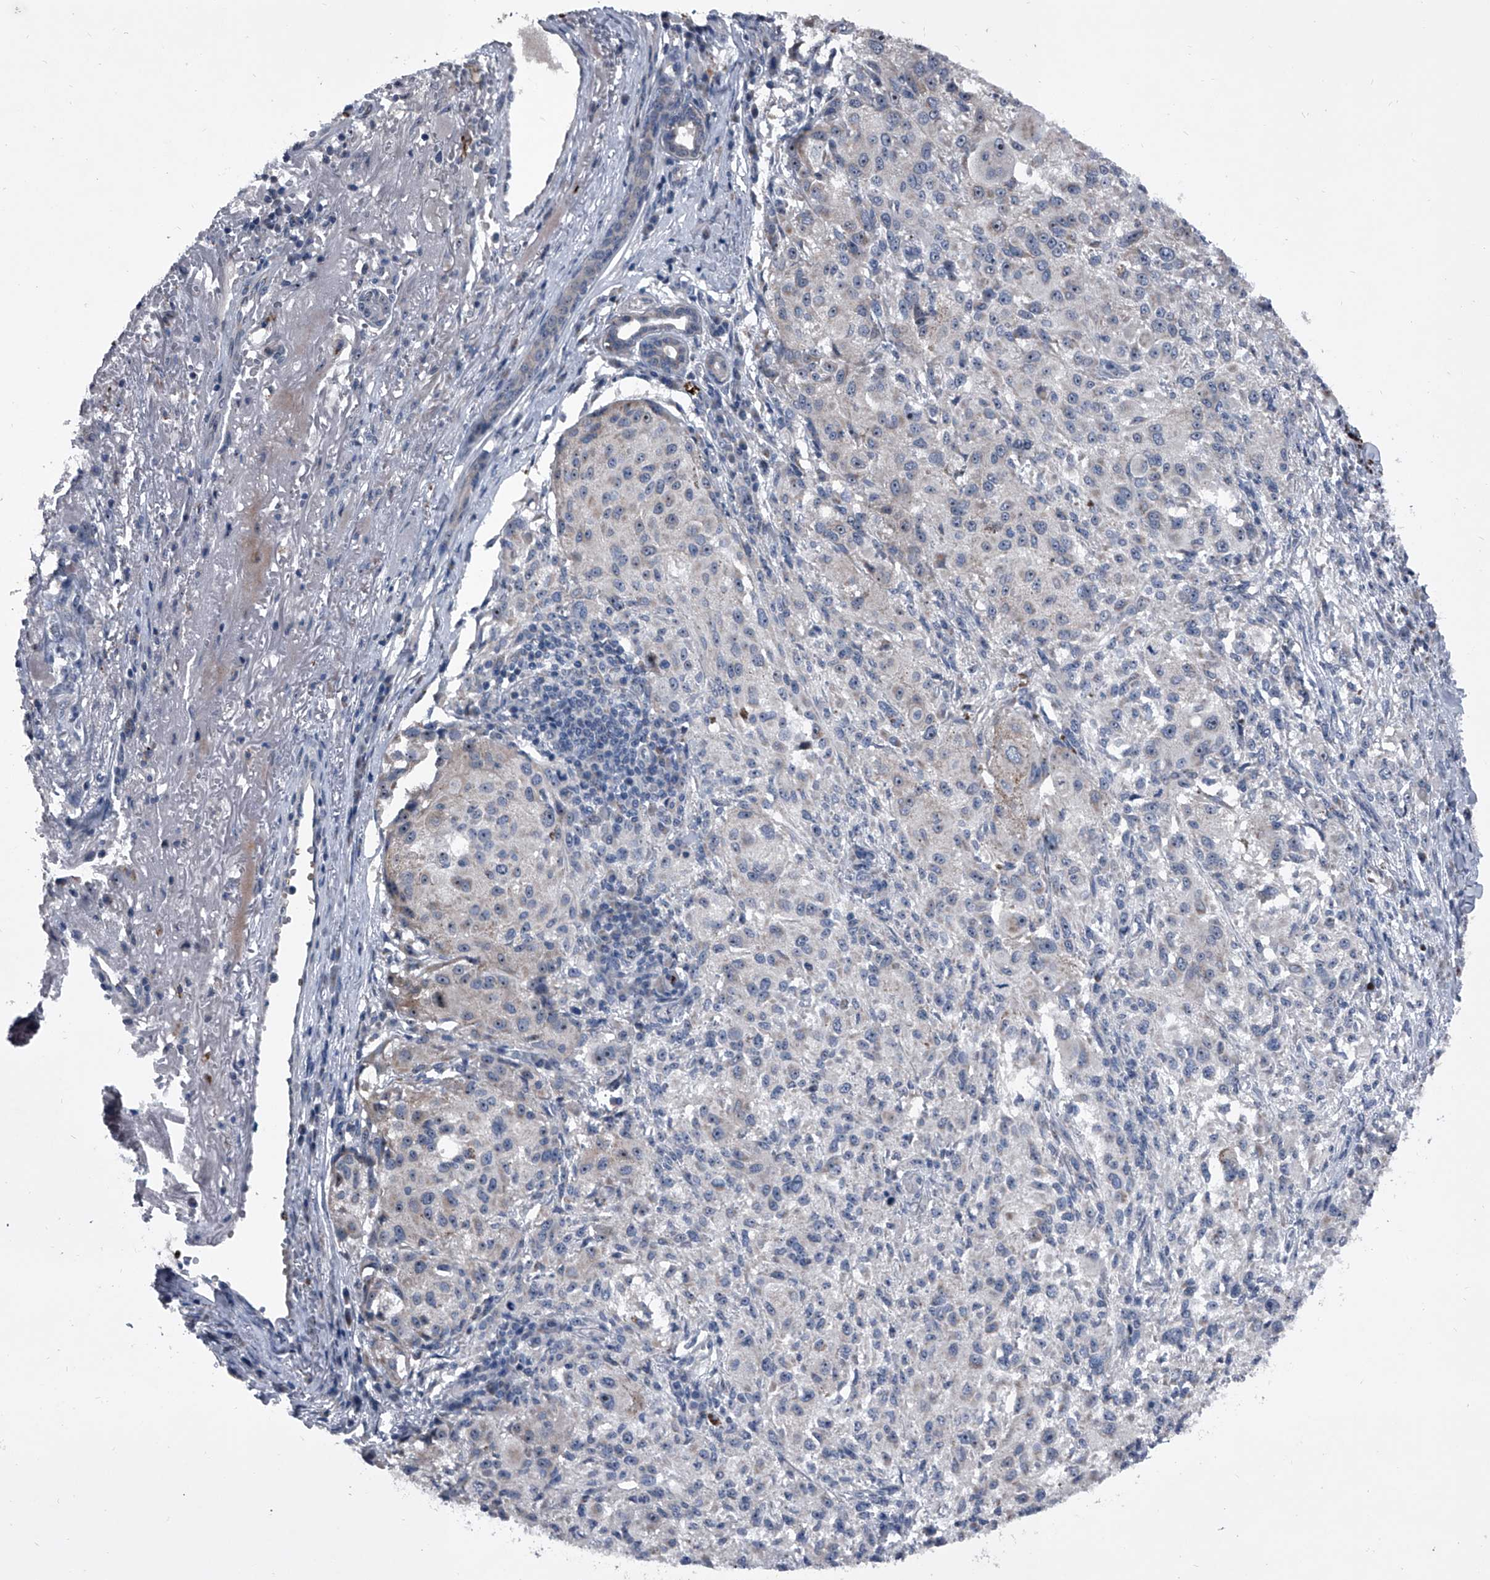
{"staining": {"intensity": "moderate", "quantity": "<25%", "location": "nuclear"}, "tissue": "melanoma", "cell_type": "Tumor cells", "image_type": "cancer", "snomed": [{"axis": "morphology", "description": "Necrosis, NOS"}, {"axis": "morphology", "description": "Malignant melanoma, NOS"}, {"axis": "topography", "description": "Skin"}], "caption": "Moderate nuclear positivity is seen in about <25% of tumor cells in malignant melanoma.", "gene": "CEP85L", "patient": {"sex": "female", "age": 87}}